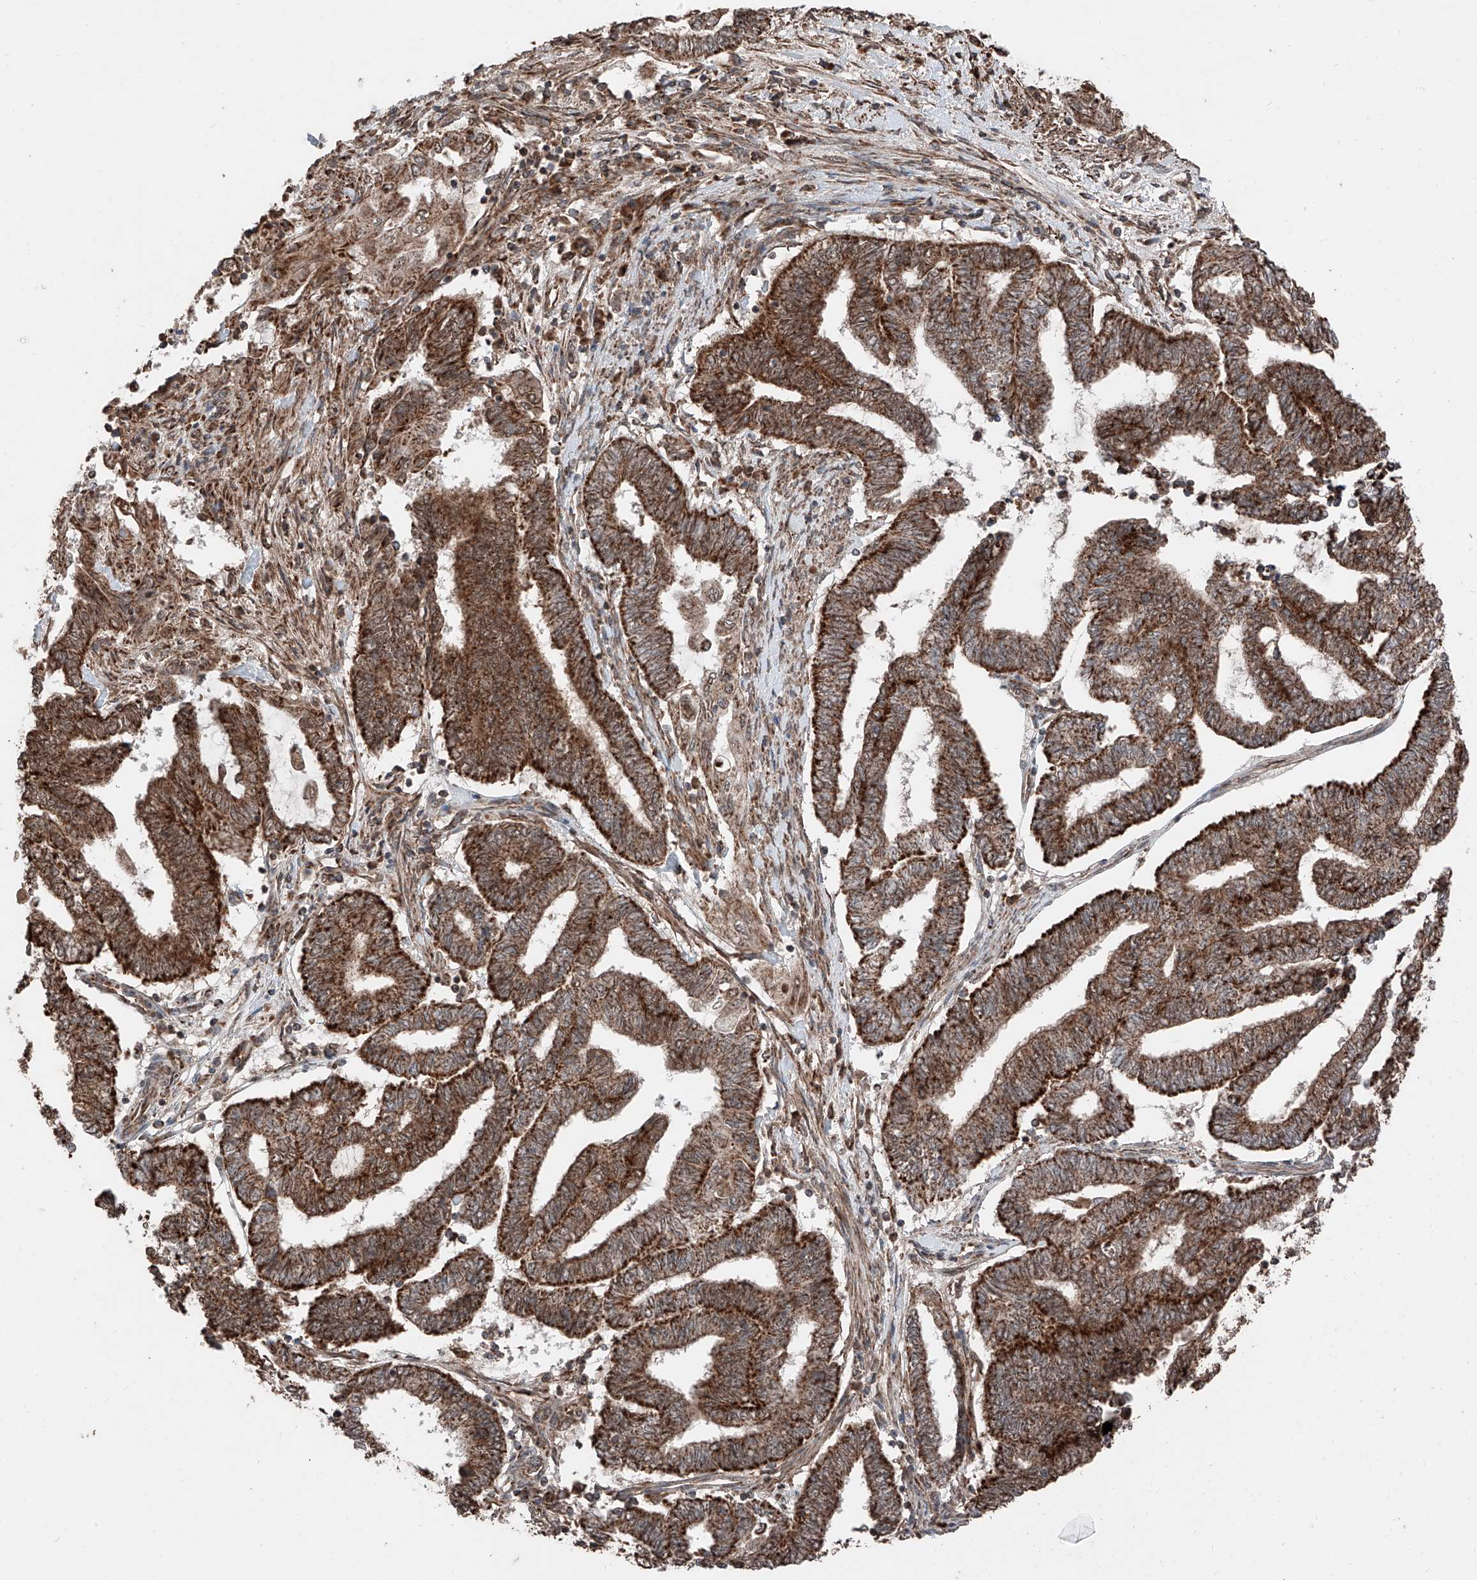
{"staining": {"intensity": "strong", "quantity": ">75%", "location": "cytoplasmic/membranous"}, "tissue": "endometrial cancer", "cell_type": "Tumor cells", "image_type": "cancer", "snomed": [{"axis": "morphology", "description": "Adenocarcinoma, NOS"}, {"axis": "topography", "description": "Uterus"}, {"axis": "topography", "description": "Endometrium"}], "caption": "Immunohistochemistry (IHC) micrograph of endometrial adenocarcinoma stained for a protein (brown), which reveals high levels of strong cytoplasmic/membranous positivity in approximately >75% of tumor cells.", "gene": "ZSCAN29", "patient": {"sex": "female", "age": 70}}